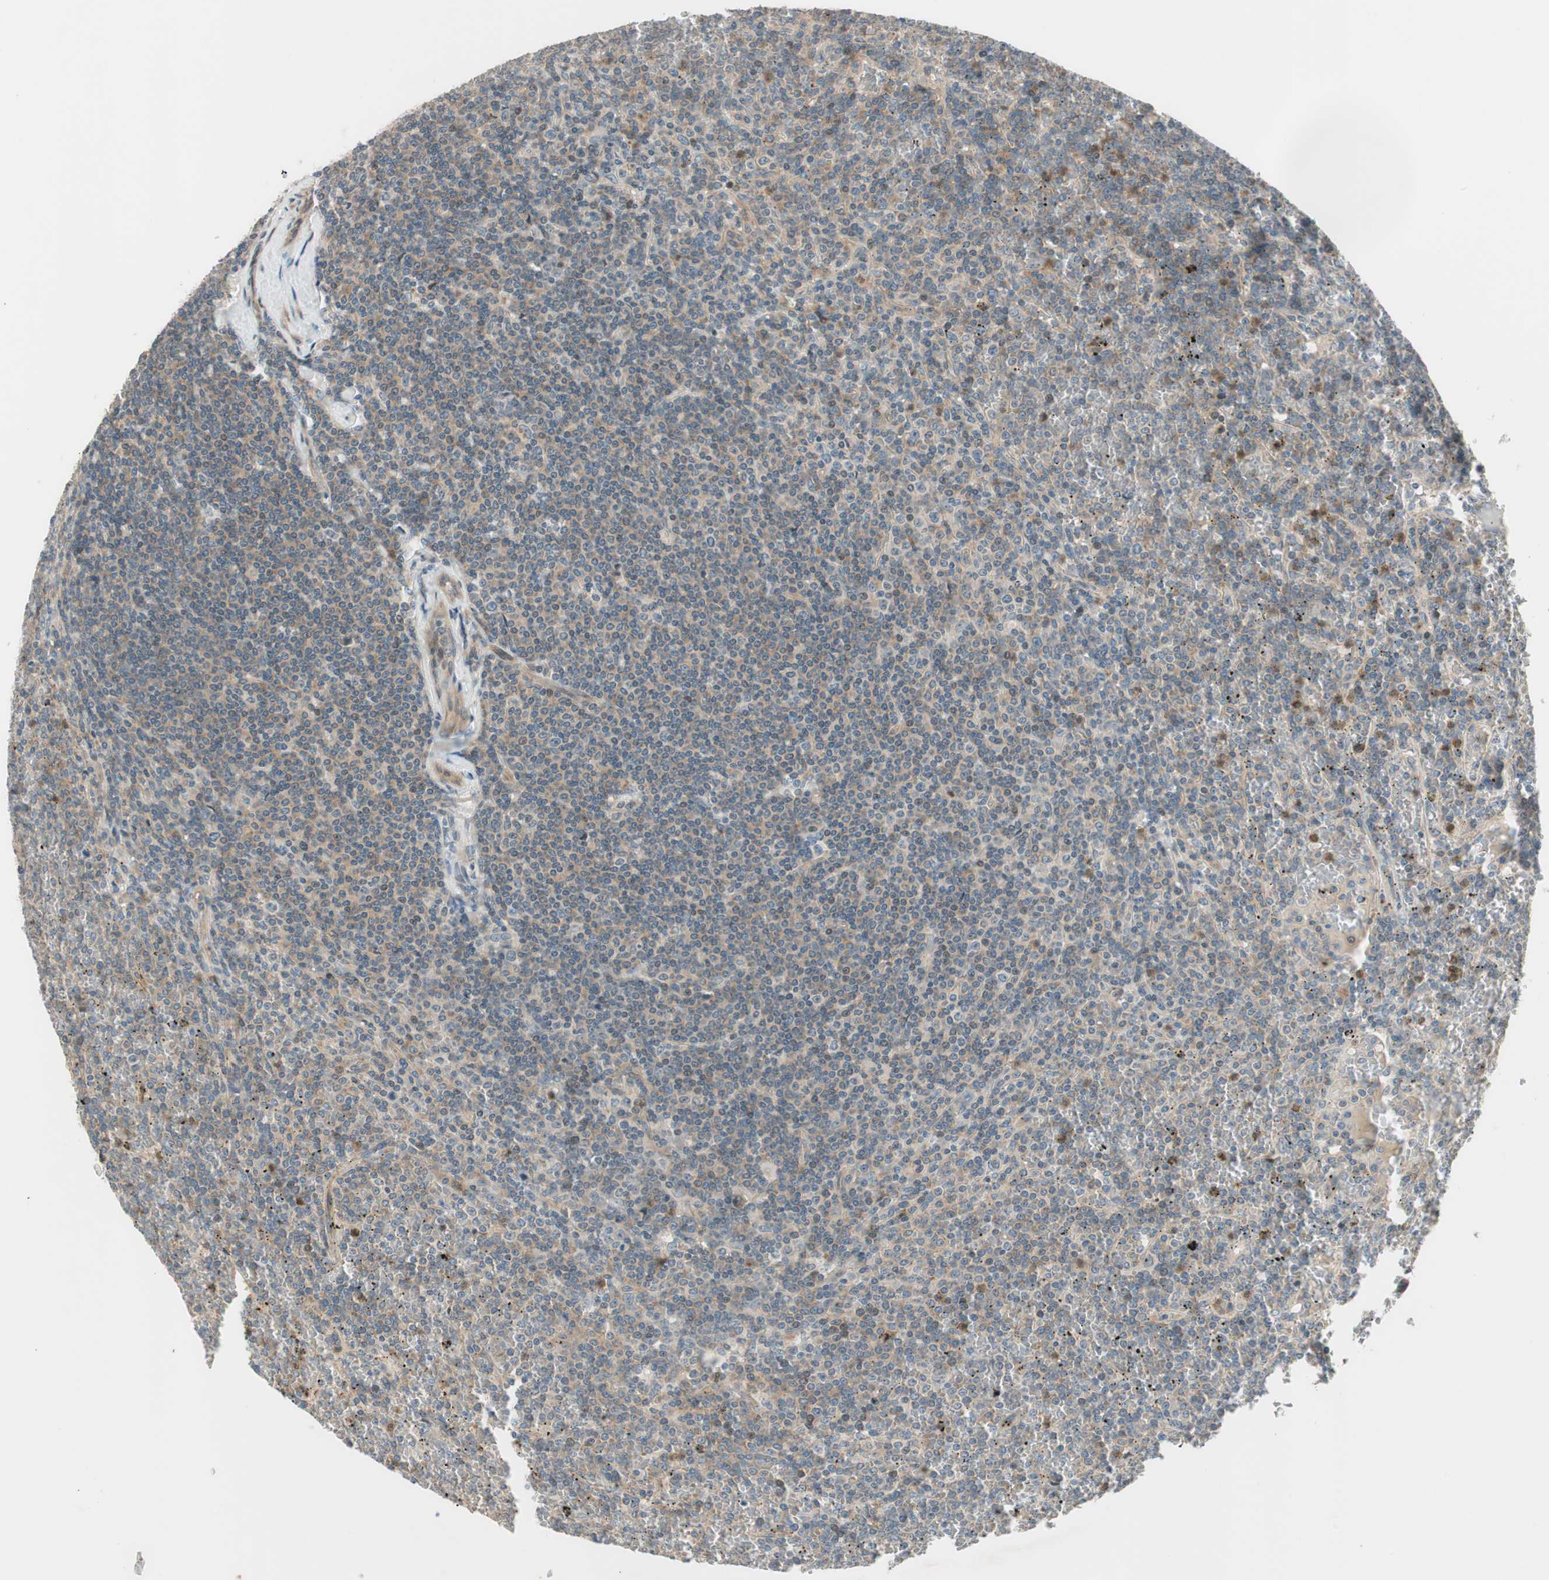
{"staining": {"intensity": "weak", "quantity": "25%-75%", "location": "cytoplasmic/membranous"}, "tissue": "lymphoma", "cell_type": "Tumor cells", "image_type": "cancer", "snomed": [{"axis": "morphology", "description": "Malignant lymphoma, non-Hodgkin's type, Low grade"}, {"axis": "topography", "description": "Spleen"}], "caption": "Protein expression analysis of lymphoma reveals weak cytoplasmic/membranous staining in approximately 25%-75% of tumor cells.", "gene": "CGRRF1", "patient": {"sex": "female", "age": 19}}